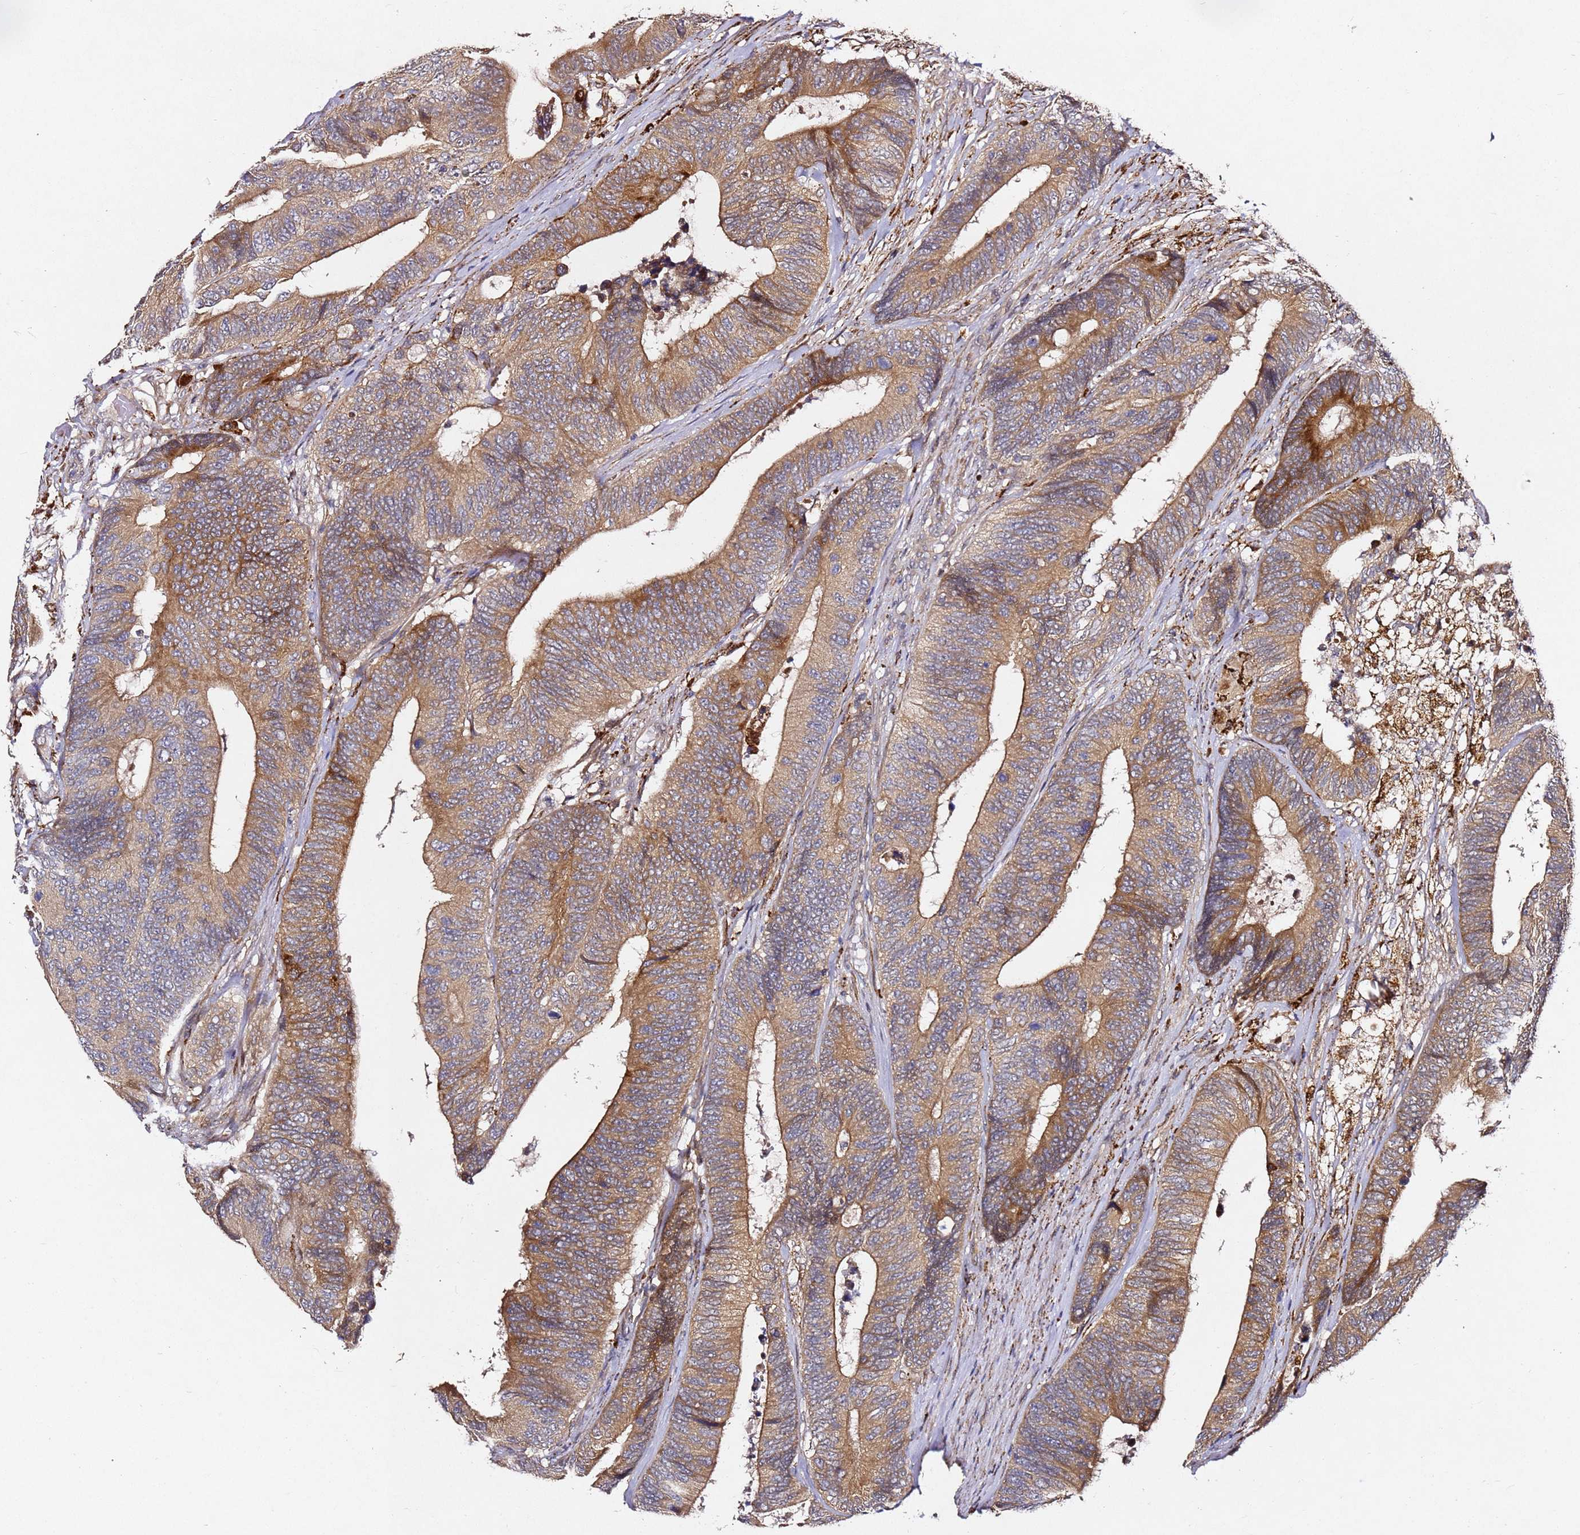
{"staining": {"intensity": "moderate", "quantity": ">75%", "location": "cytoplasmic/membranous"}, "tissue": "colorectal cancer", "cell_type": "Tumor cells", "image_type": "cancer", "snomed": [{"axis": "morphology", "description": "Adenocarcinoma, NOS"}, {"axis": "topography", "description": "Colon"}], "caption": "Moderate cytoplasmic/membranous expression is identified in approximately >75% of tumor cells in adenocarcinoma (colorectal). (brown staining indicates protein expression, while blue staining denotes nuclei).", "gene": "ALG11", "patient": {"sex": "male", "age": 87}}